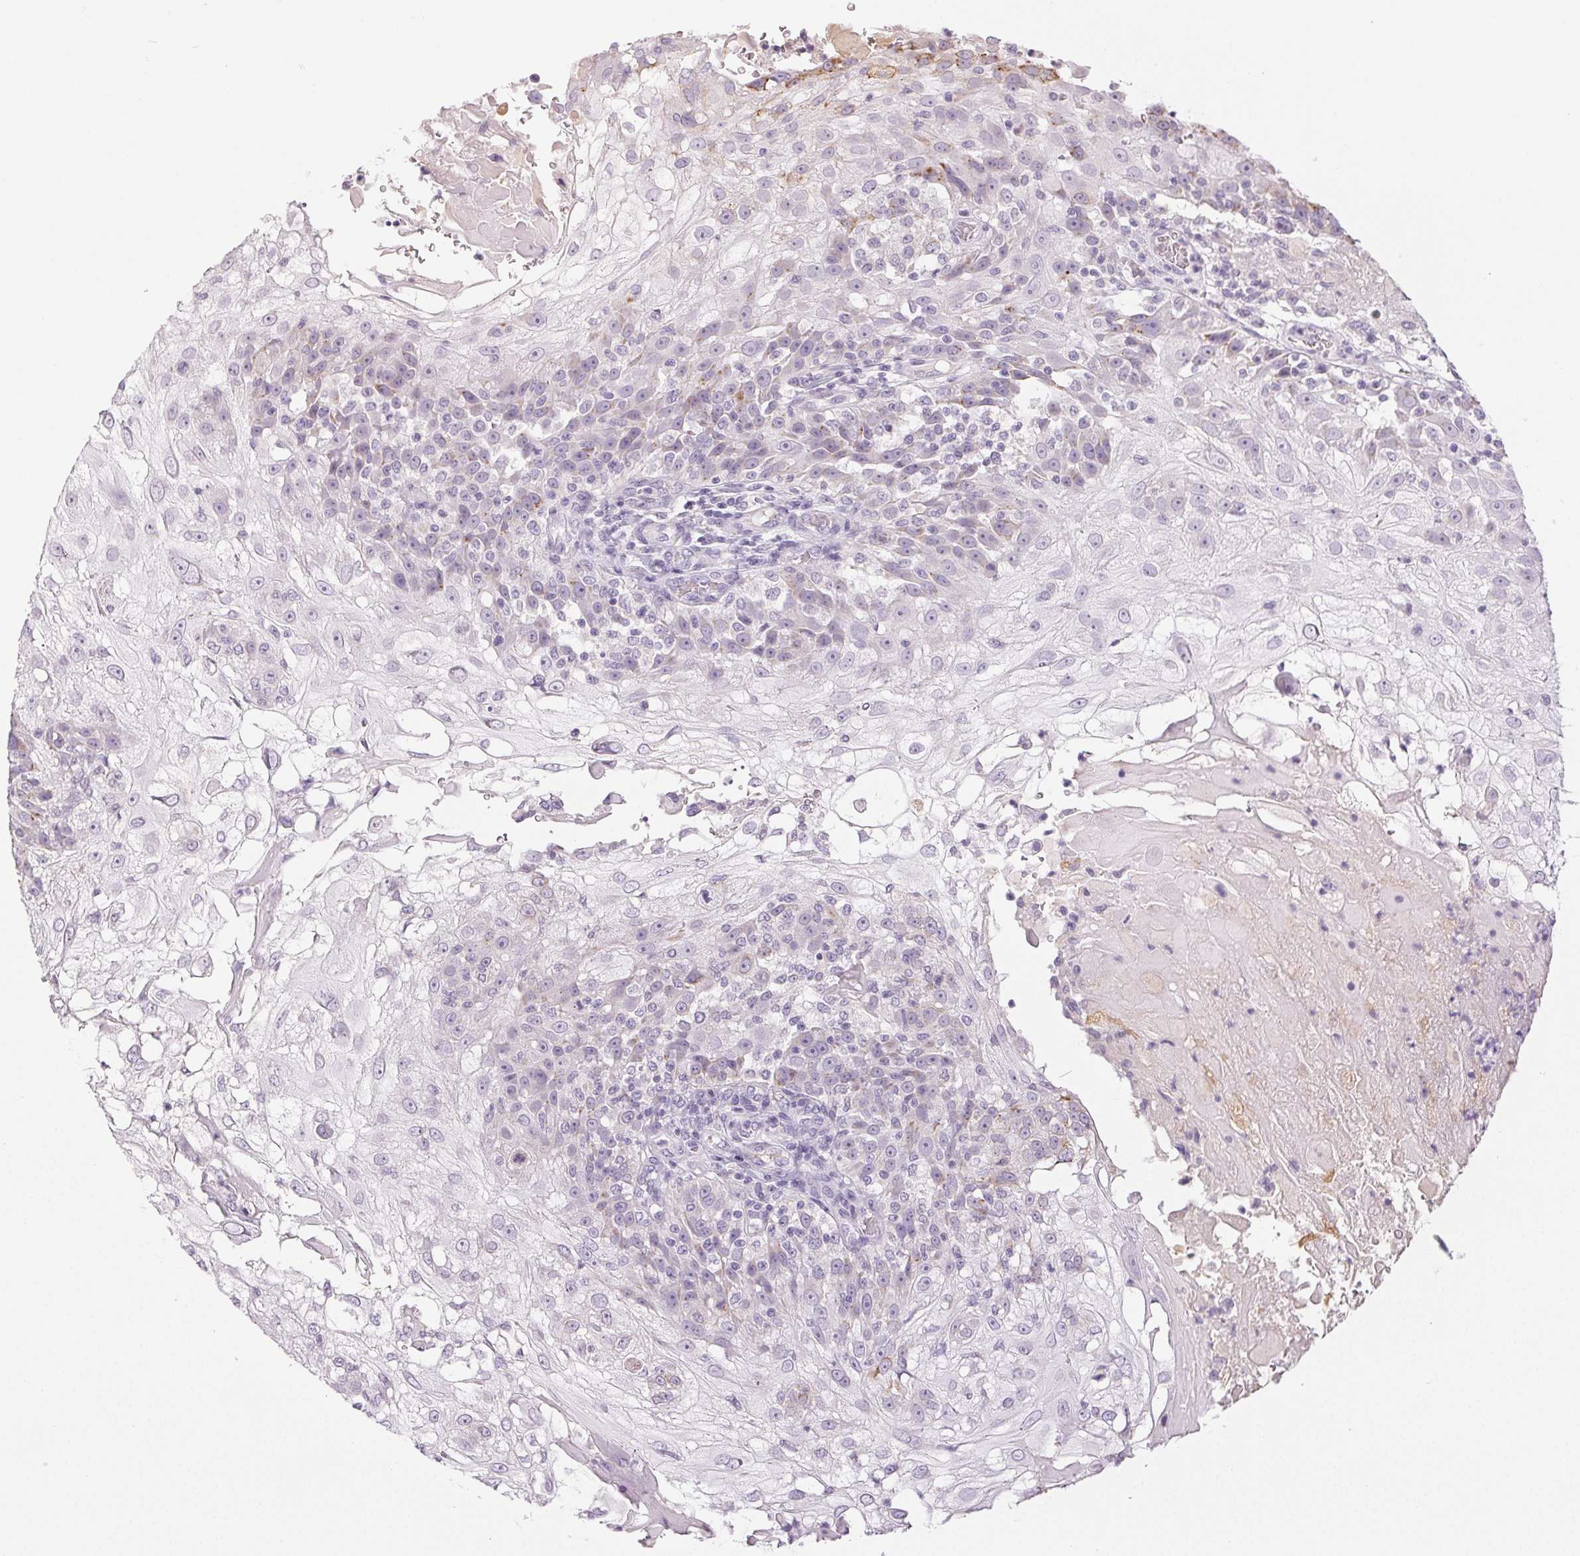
{"staining": {"intensity": "negative", "quantity": "none", "location": "none"}, "tissue": "skin cancer", "cell_type": "Tumor cells", "image_type": "cancer", "snomed": [{"axis": "morphology", "description": "Normal tissue, NOS"}, {"axis": "morphology", "description": "Squamous cell carcinoma, NOS"}, {"axis": "topography", "description": "Skin"}], "caption": "The histopathology image shows no significant positivity in tumor cells of skin squamous cell carcinoma.", "gene": "COL7A1", "patient": {"sex": "female", "age": 83}}